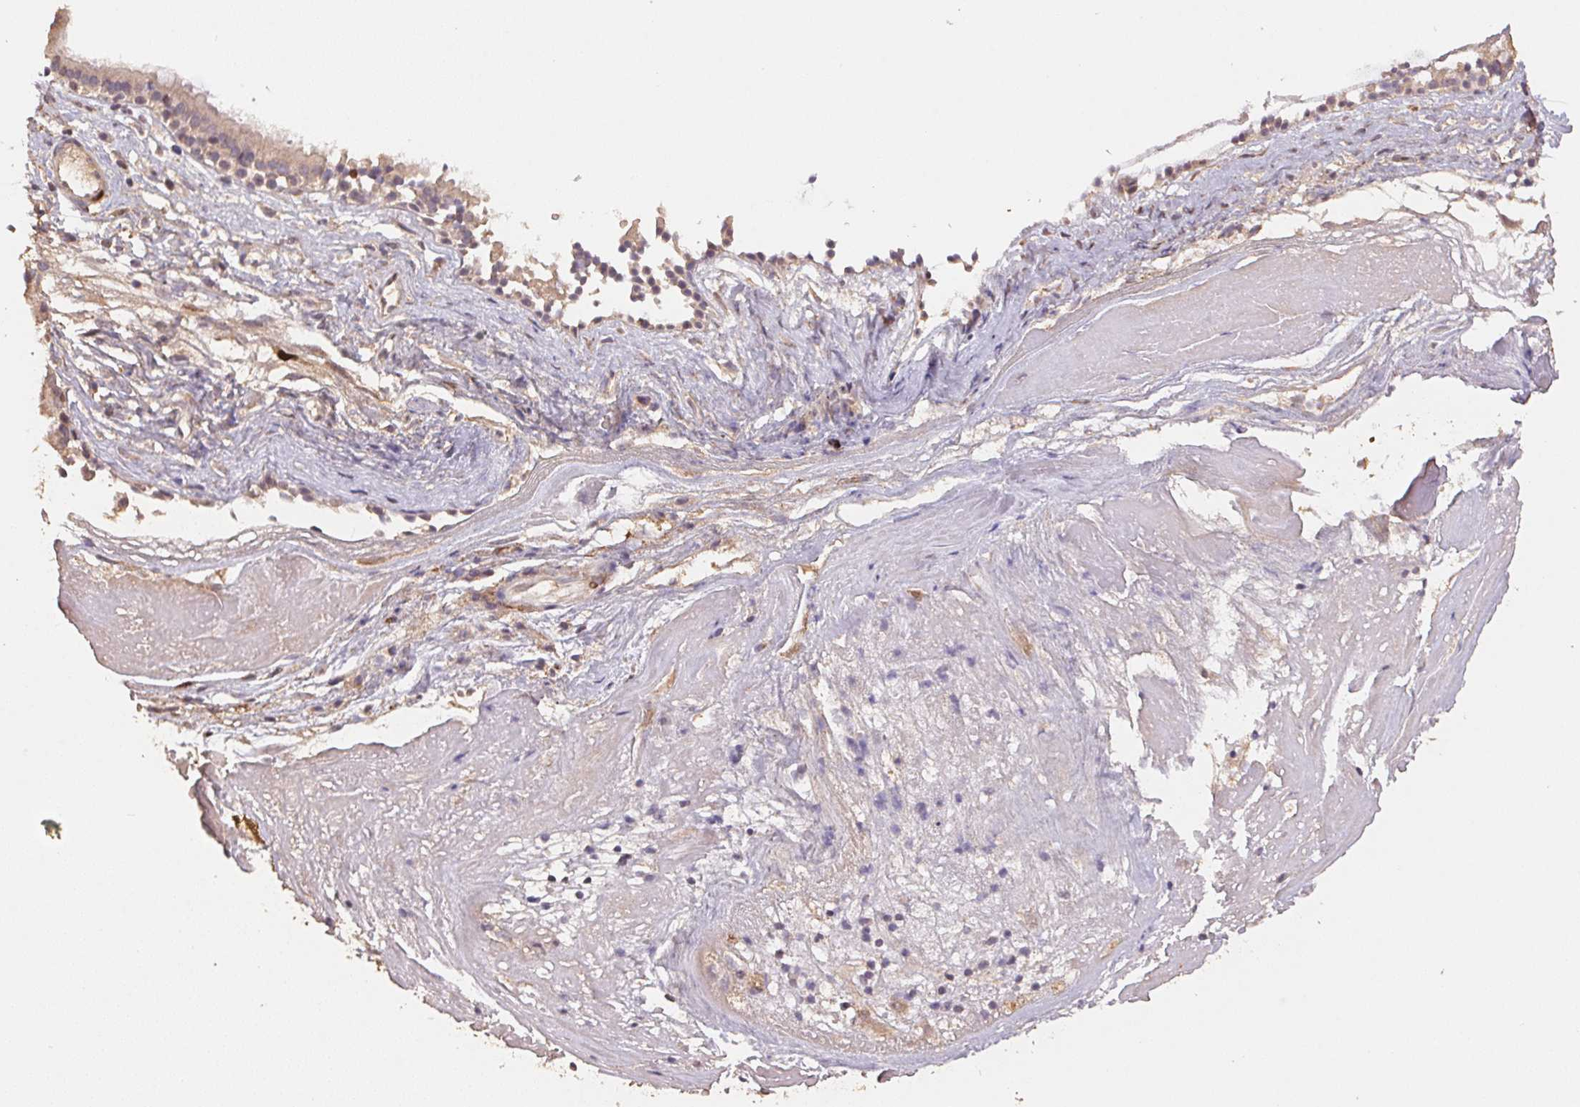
{"staining": {"intensity": "negative", "quantity": "none", "location": "none"}, "tissue": "nasopharynx", "cell_type": "Respiratory epithelial cells", "image_type": "normal", "snomed": [{"axis": "morphology", "description": "Normal tissue, NOS"}, {"axis": "topography", "description": "Nasopharynx"}], "caption": "Nasopharynx stained for a protein using immunohistochemistry displays no expression respiratory epithelial cells.", "gene": "CENPF", "patient": {"sex": "male", "age": 24}}